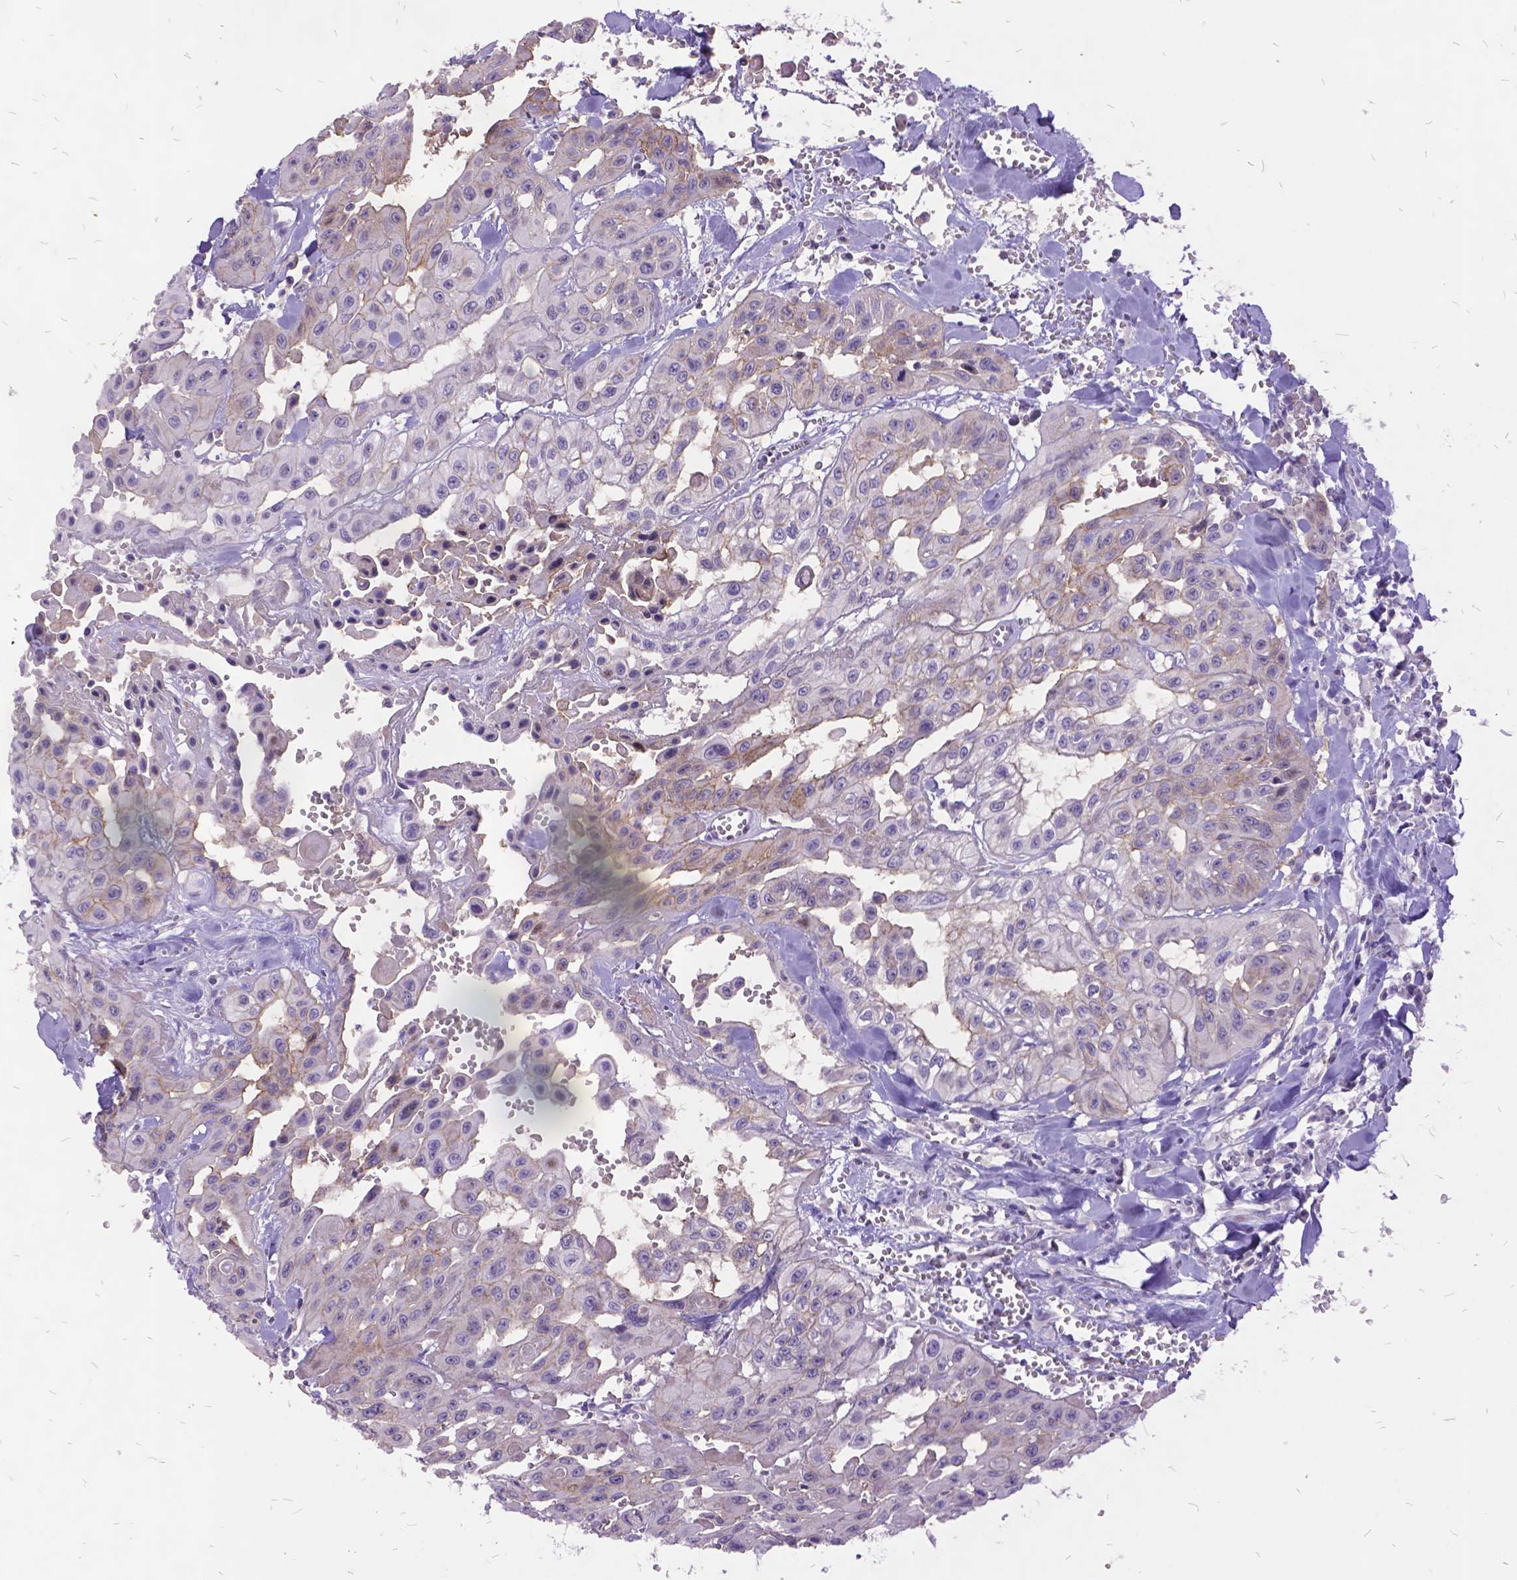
{"staining": {"intensity": "weak", "quantity": "<25%", "location": "cytoplasmic/membranous"}, "tissue": "head and neck cancer", "cell_type": "Tumor cells", "image_type": "cancer", "snomed": [{"axis": "morphology", "description": "Adenocarcinoma, NOS"}, {"axis": "topography", "description": "Head-Neck"}], "caption": "Immunohistochemistry (IHC) photomicrograph of human head and neck cancer (adenocarcinoma) stained for a protein (brown), which demonstrates no expression in tumor cells.", "gene": "ITGB6", "patient": {"sex": "male", "age": 73}}